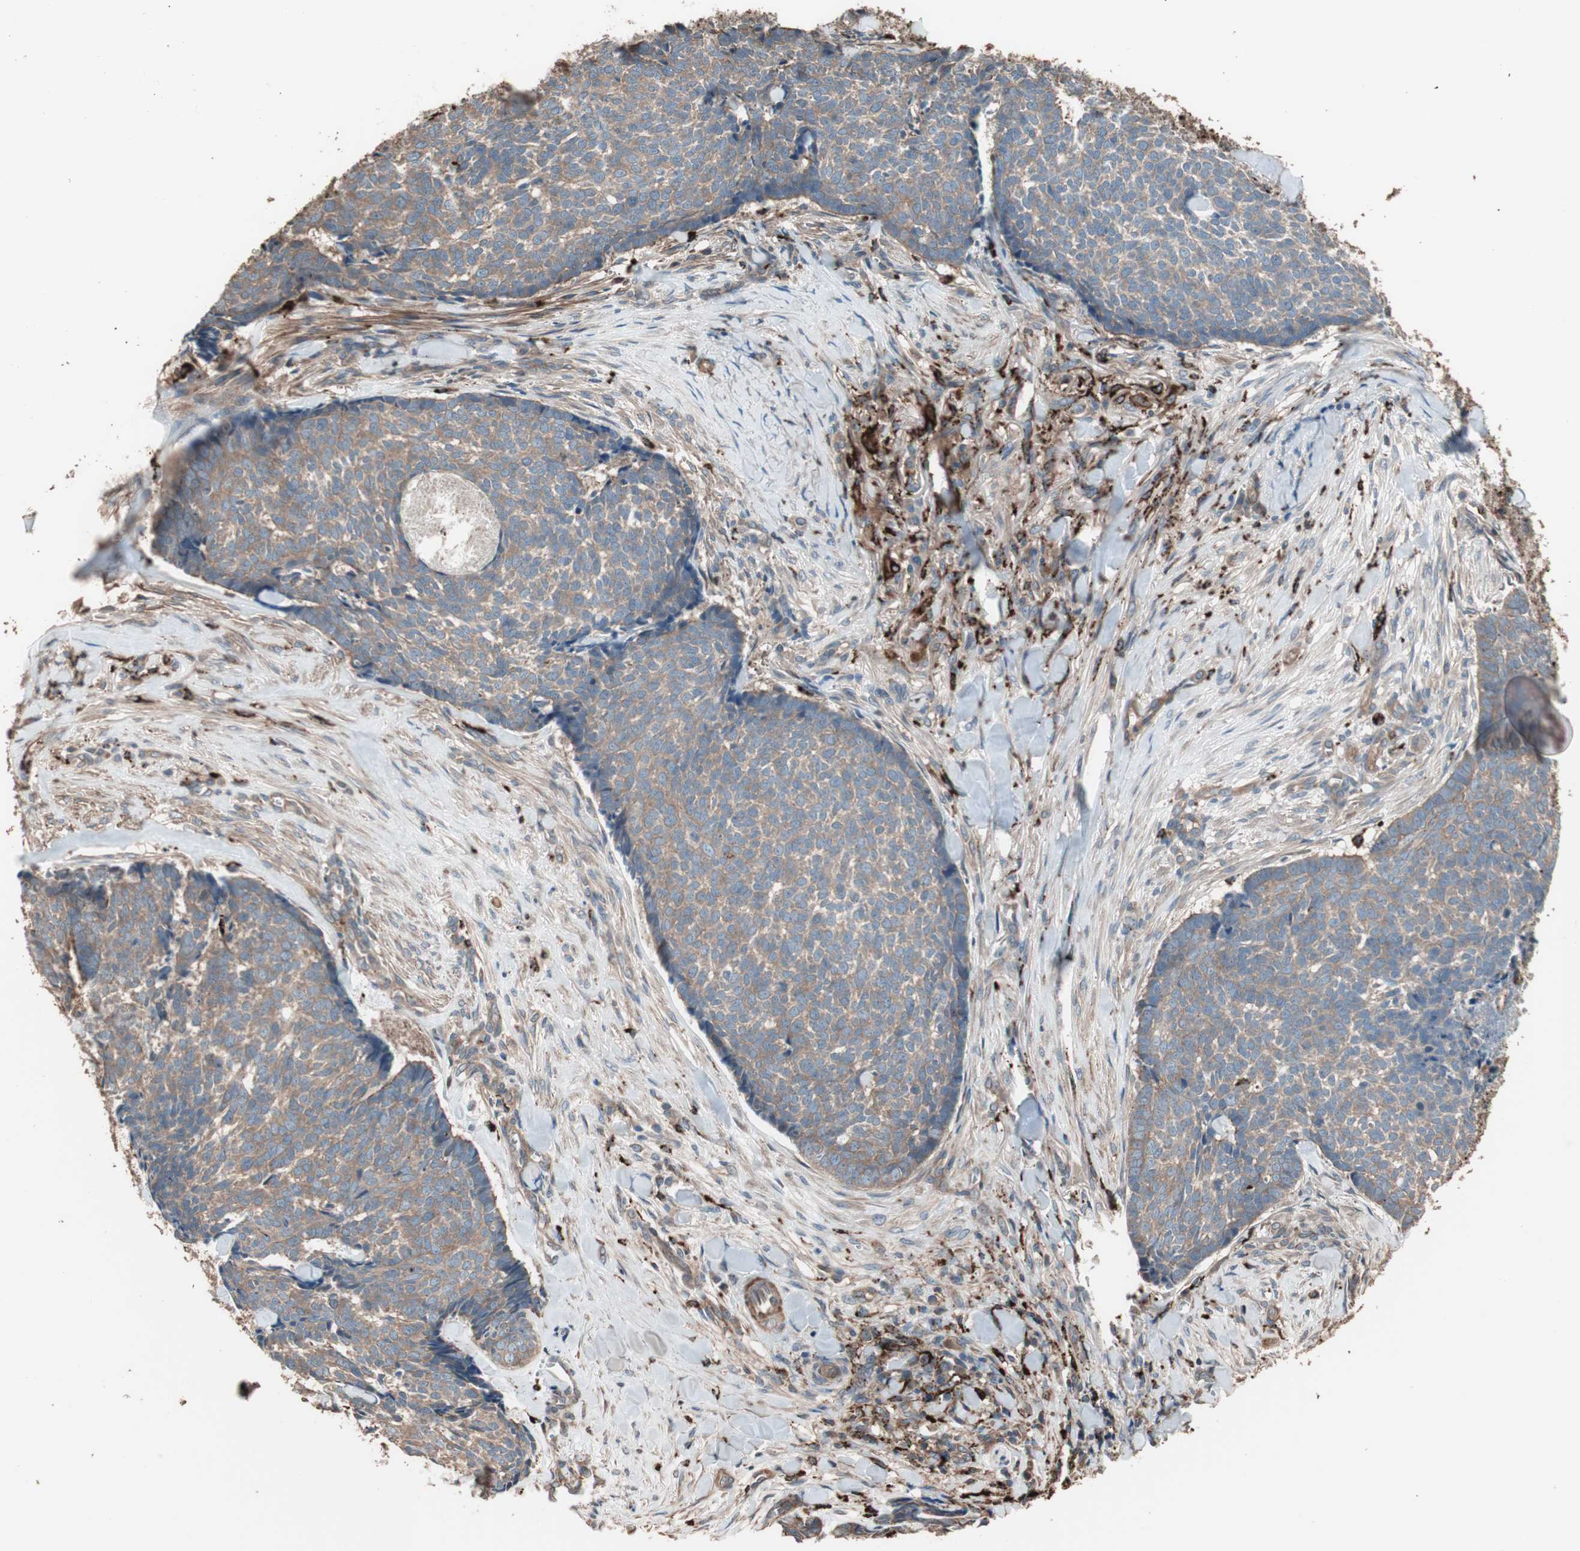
{"staining": {"intensity": "moderate", "quantity": ">75%", "location": "cytoplasmic/membranous"}, "tissue": "skin cancer", "cell_type": "Tumor cells", "image_type": "cancer", "snomed": [{"axis": "morphology", "description": "Basal cell carcinoma"}, {"axis": "topography", "description": "Skin"}], "caption": "Immunohistochemistry micrograph of human skin cancer (basal cell carcinoma) stained for a protein (brown), which demonstrates medium levels of moderate cytoplasmic/membranous positivity in about >75% of tumor cells.", "gene": "CCT3", "patient": {"sex": "male", "age": 84}}